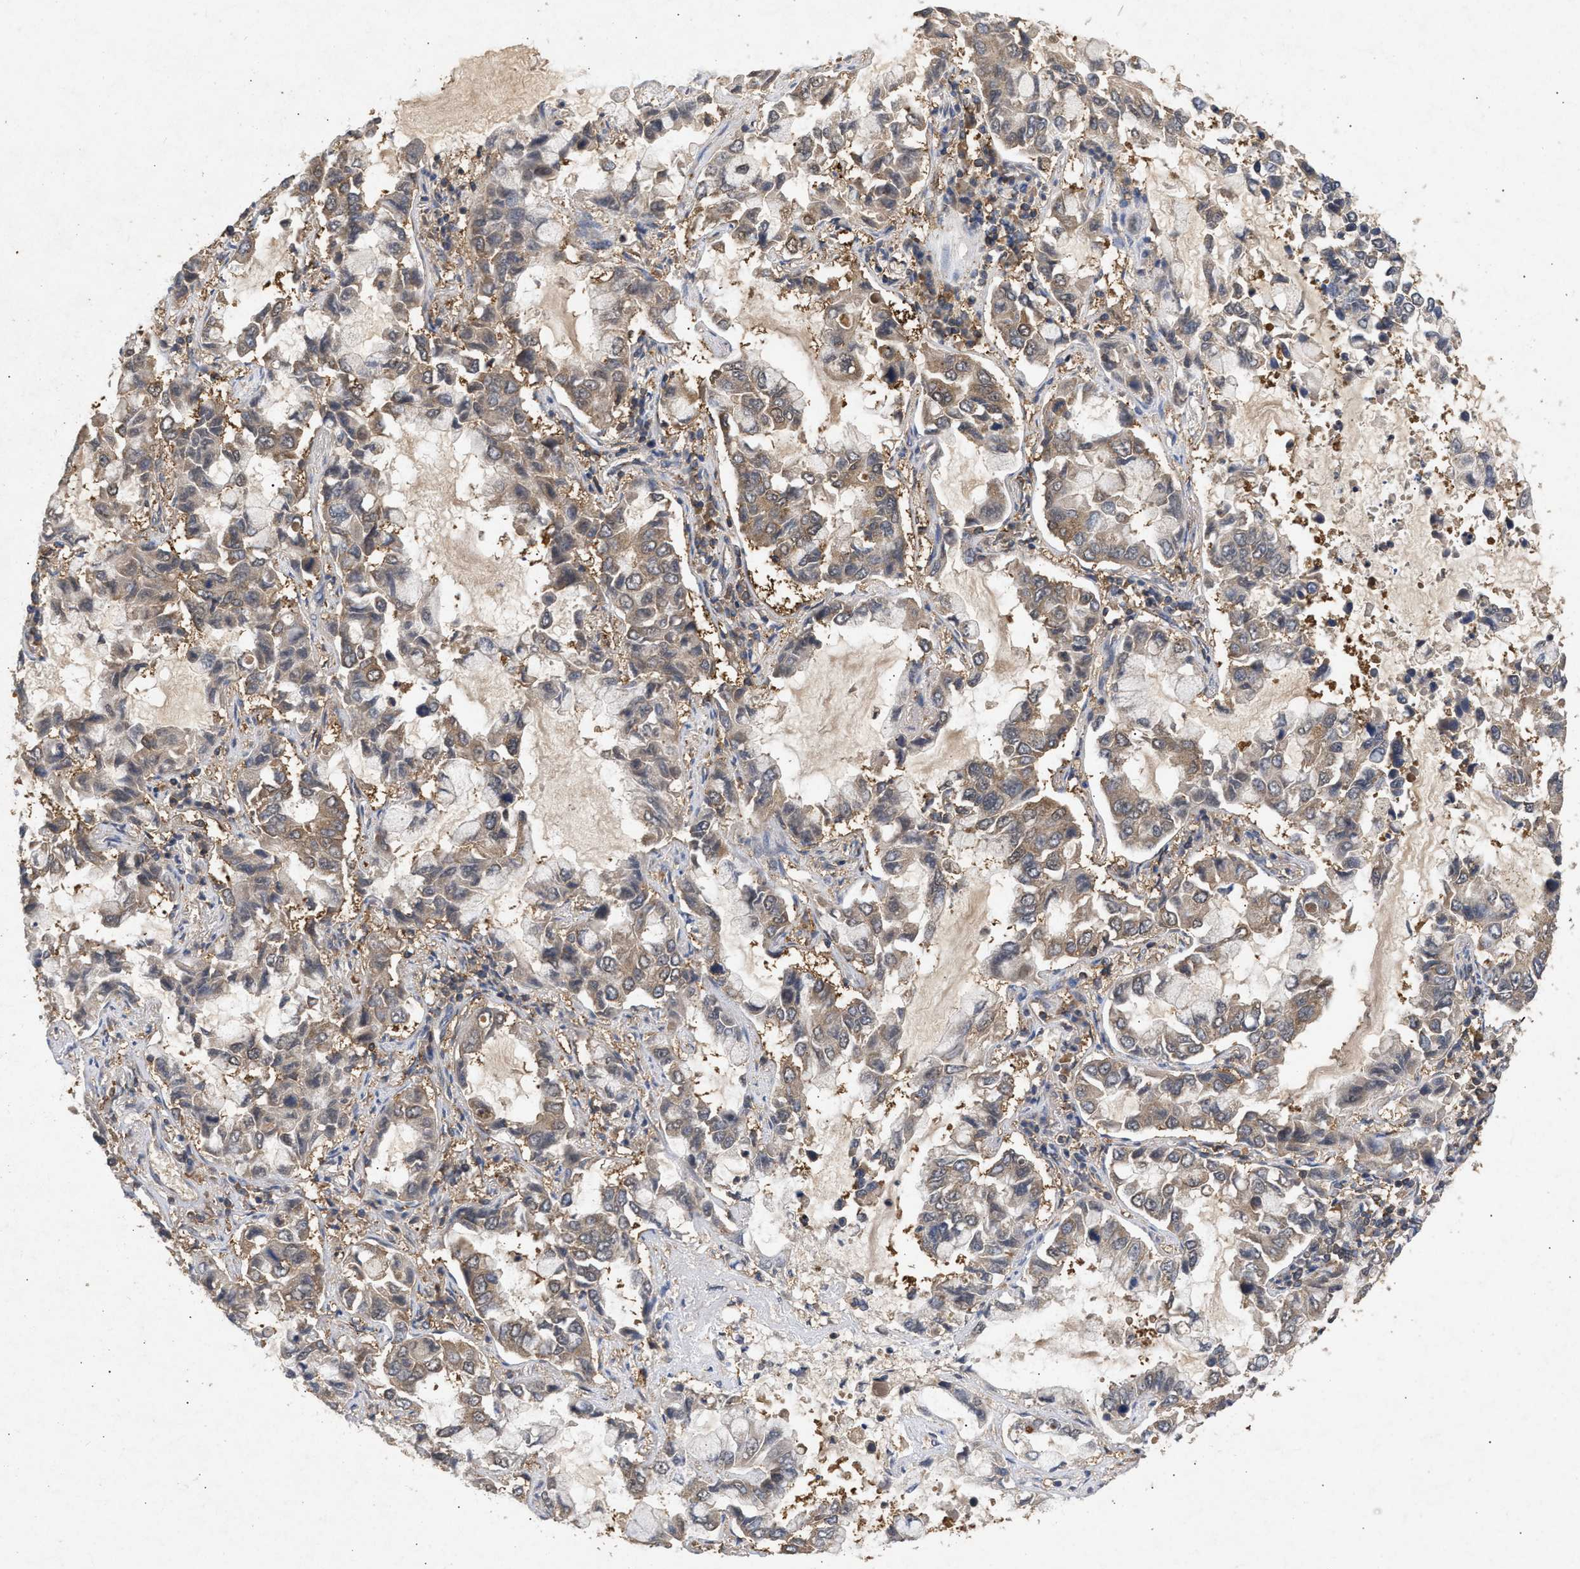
{"staining": {"intensity": "weak", "quantity": "25%-75%", "location": "cytoplasmic/membranous"}, "tissue": "lung cancer", "cell_type": "Tumor cells", "image_type": "cancer", "snomed": [{"axis": "morphology", "description": "Adenocarcinoma, NOS"}, {"axis": "topography", "description": "Lung"}], "caption": "Adenocarcinoma (lung) tissue shows weak cytoplasmic/membranous positivity in approximately 25%-75% of tumor cells, visualized by immunohistochemistry. Using DAB (3,3'-diaminobenzidine) (brown) and hematoxylin (blue) stains, captured at high magnification using brightfield microscopy.", "gene": "FITM1", "patient": {"sex": "male", "age": 64}}